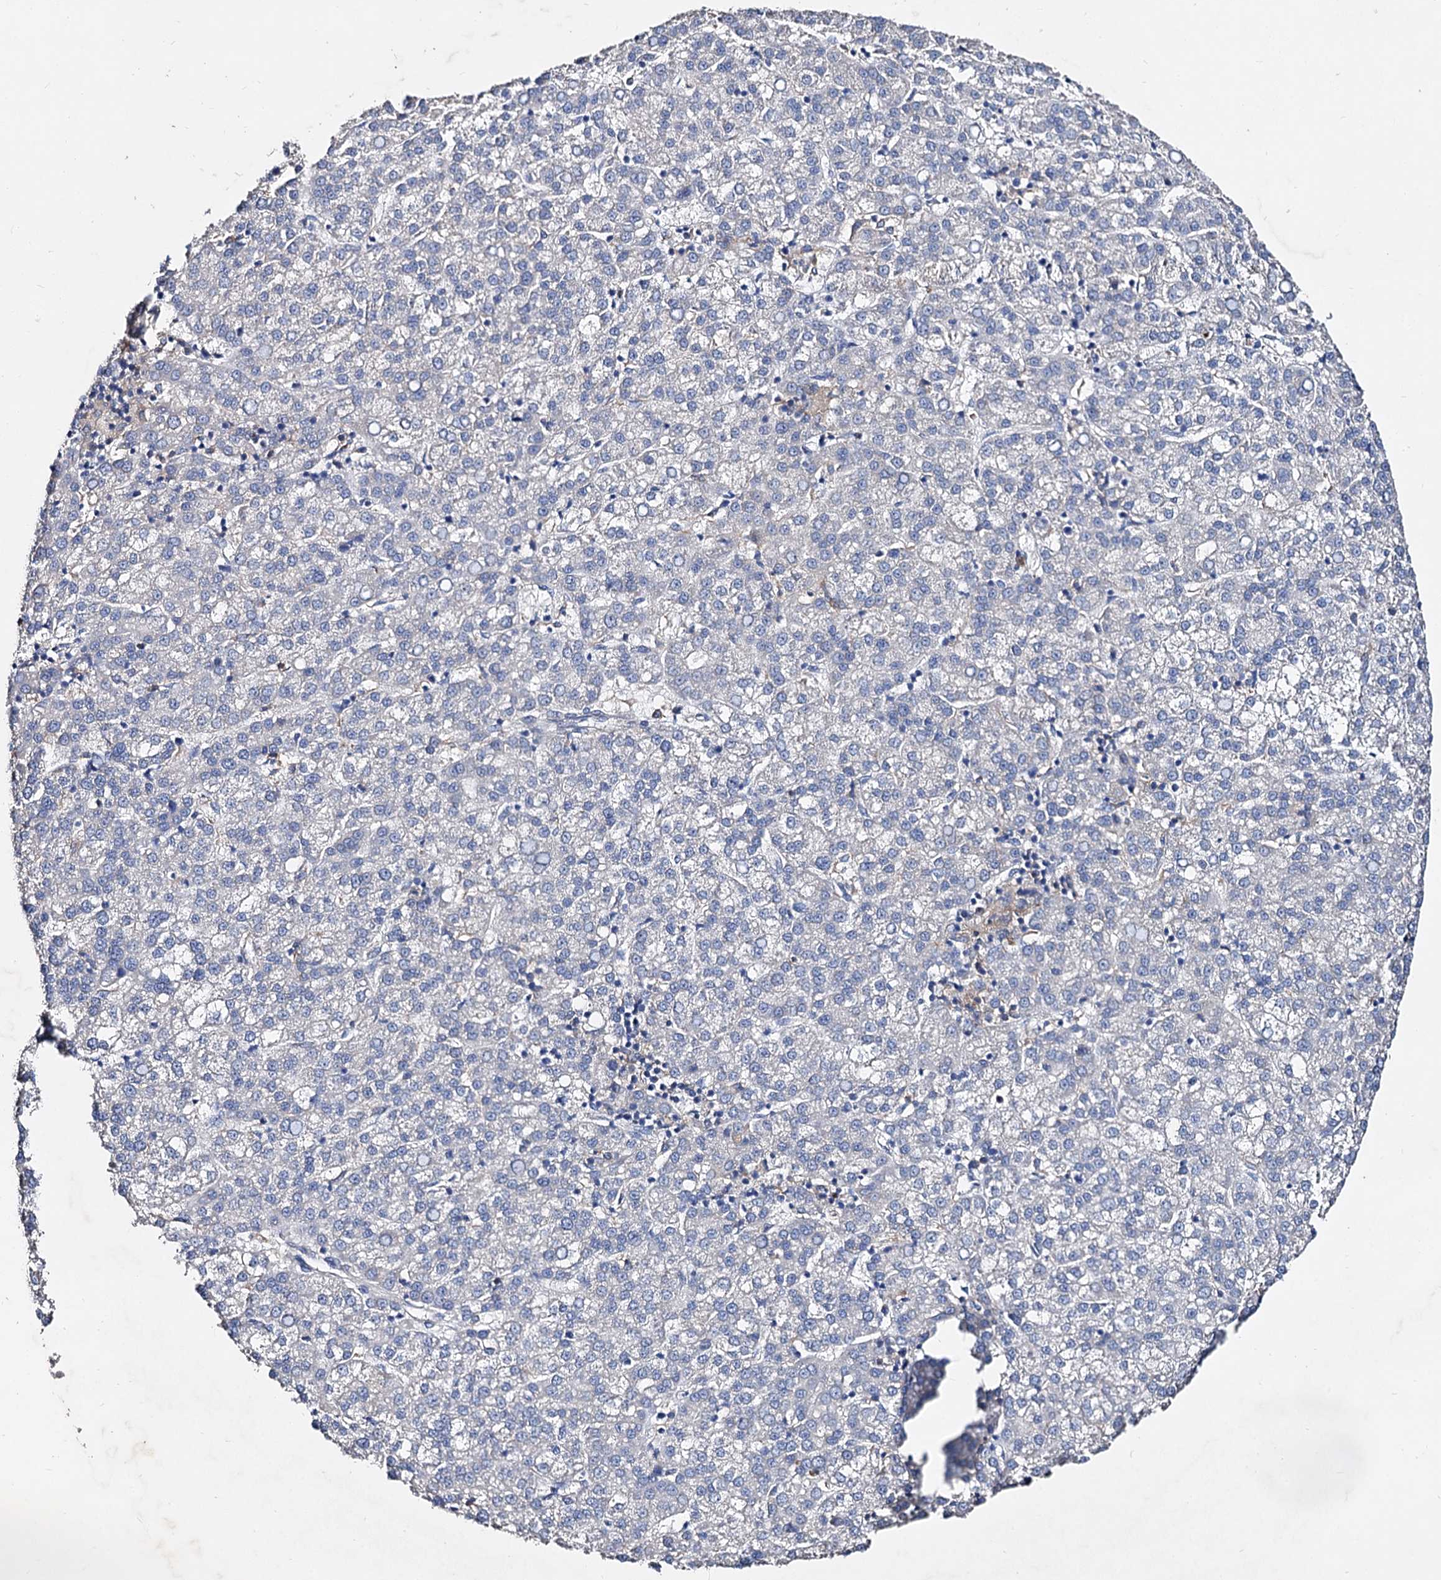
{"staining": {"intensity": "negative", "quantity": "none", "location": "none"}, "tissue": "liver cancer", "cell_type": "Tumor cells", "image_type": "cancer", "snomed": [{"axis": "morphology", "description": "Carcinoma, Hepatocellular, NOS"}, {"axis": "topography", "description": "Liver"}], "caption": "The histopathology image displays no significant expression in tumor cells of liver cancer (hepatocellular carcinoma). (DAB immunohistochemistry (IHC) with hematoxylin counter stain).", "gene": "HVCN1", "patient": {"sex": "female", "age": 58}}